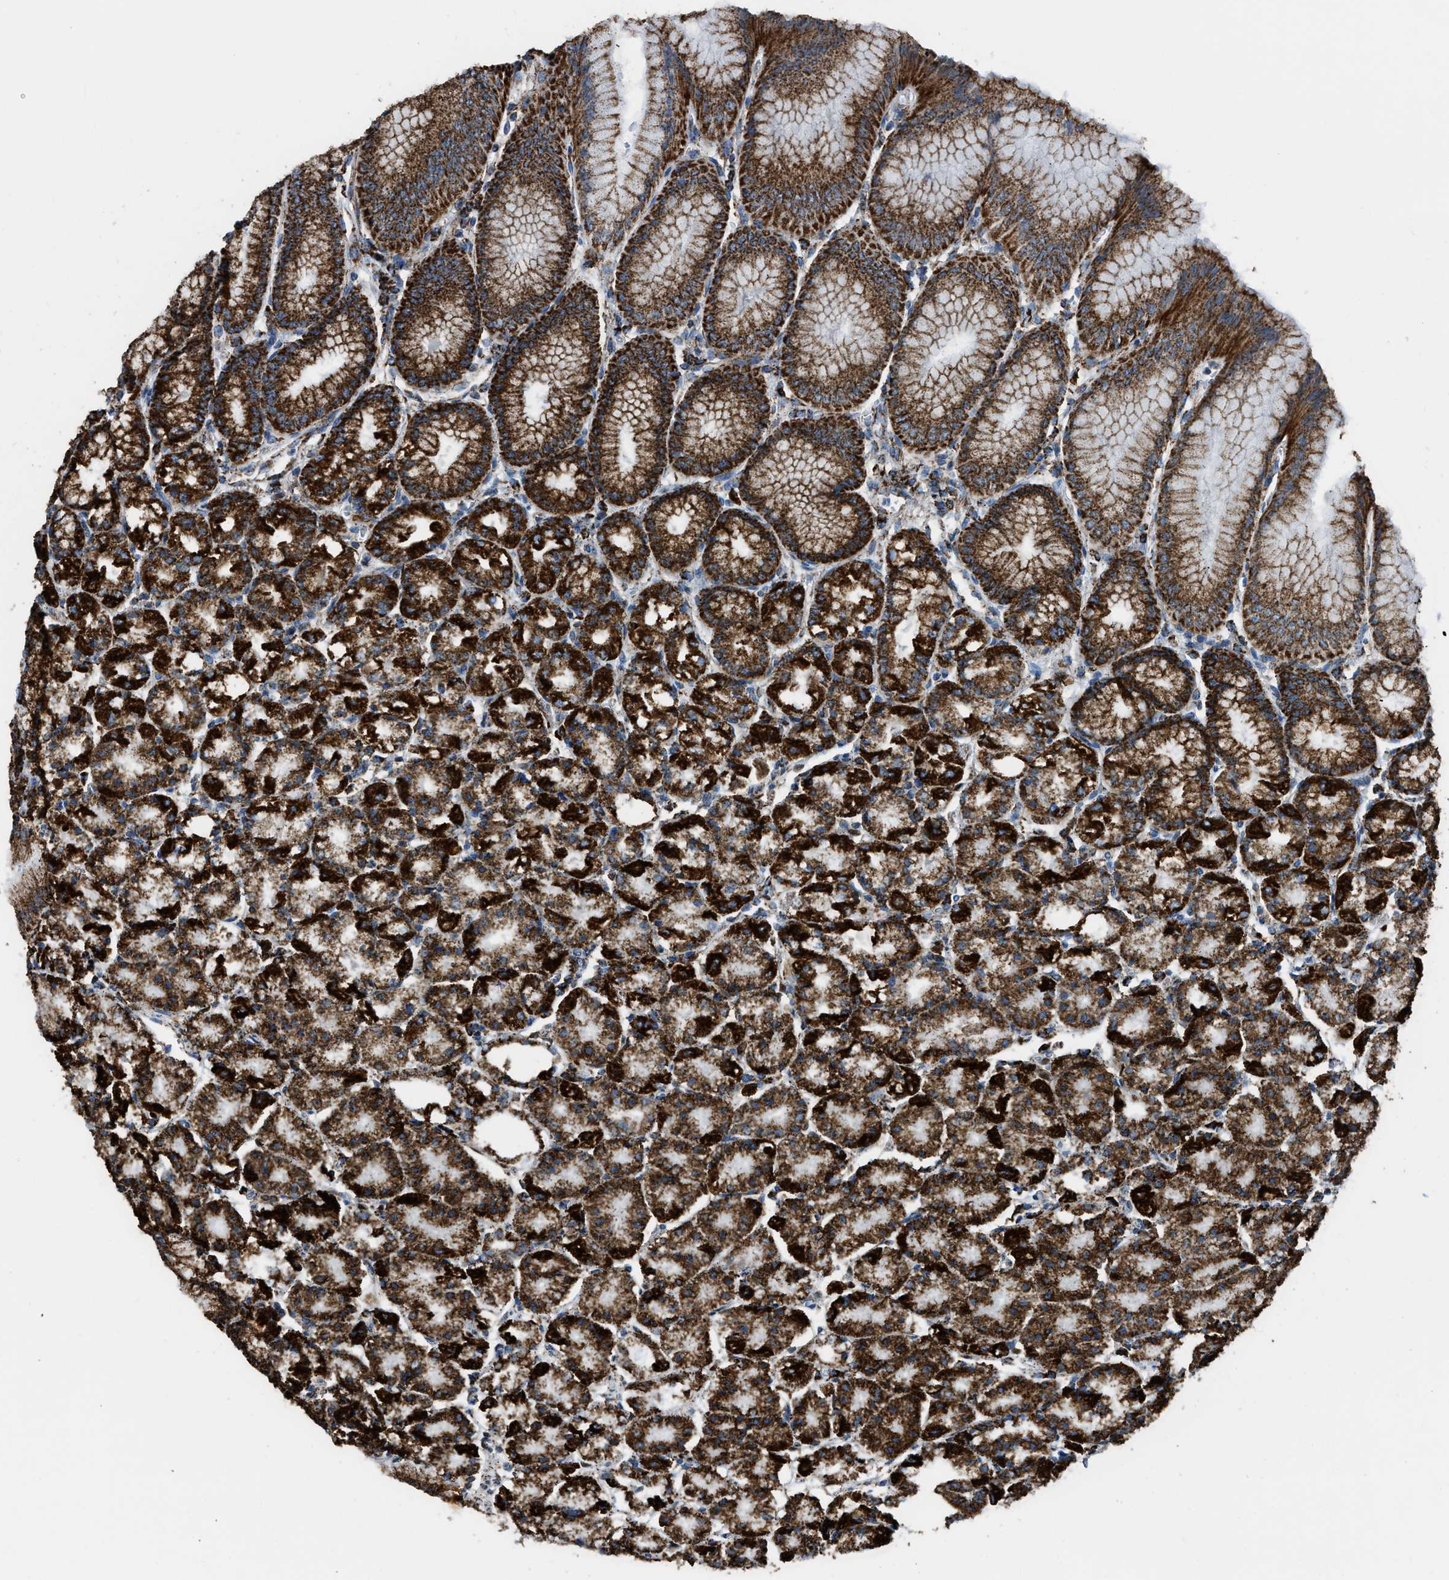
{"staining": {"intensity": "strong", "quantity": ">75%", "location": "cytoplasmic/membranous"}, "tissue": "stomach", "cell_type": "Glandular cells", "image_type": "normal", "snomed": [{"axis": "morphology", "description": "Normal tissue, NOS"}, {"axis": "topography", "description": "Stomach, lower"}], "caption": "A histopathology image showing strong cytoplasmic/membranous expression in approximately >75% of glandular cells in unremarkable stomach, as visualized by brown immunohistochemical staining.", "gene": "ETFB", "patient": {"sex": "male", "age": 71}}